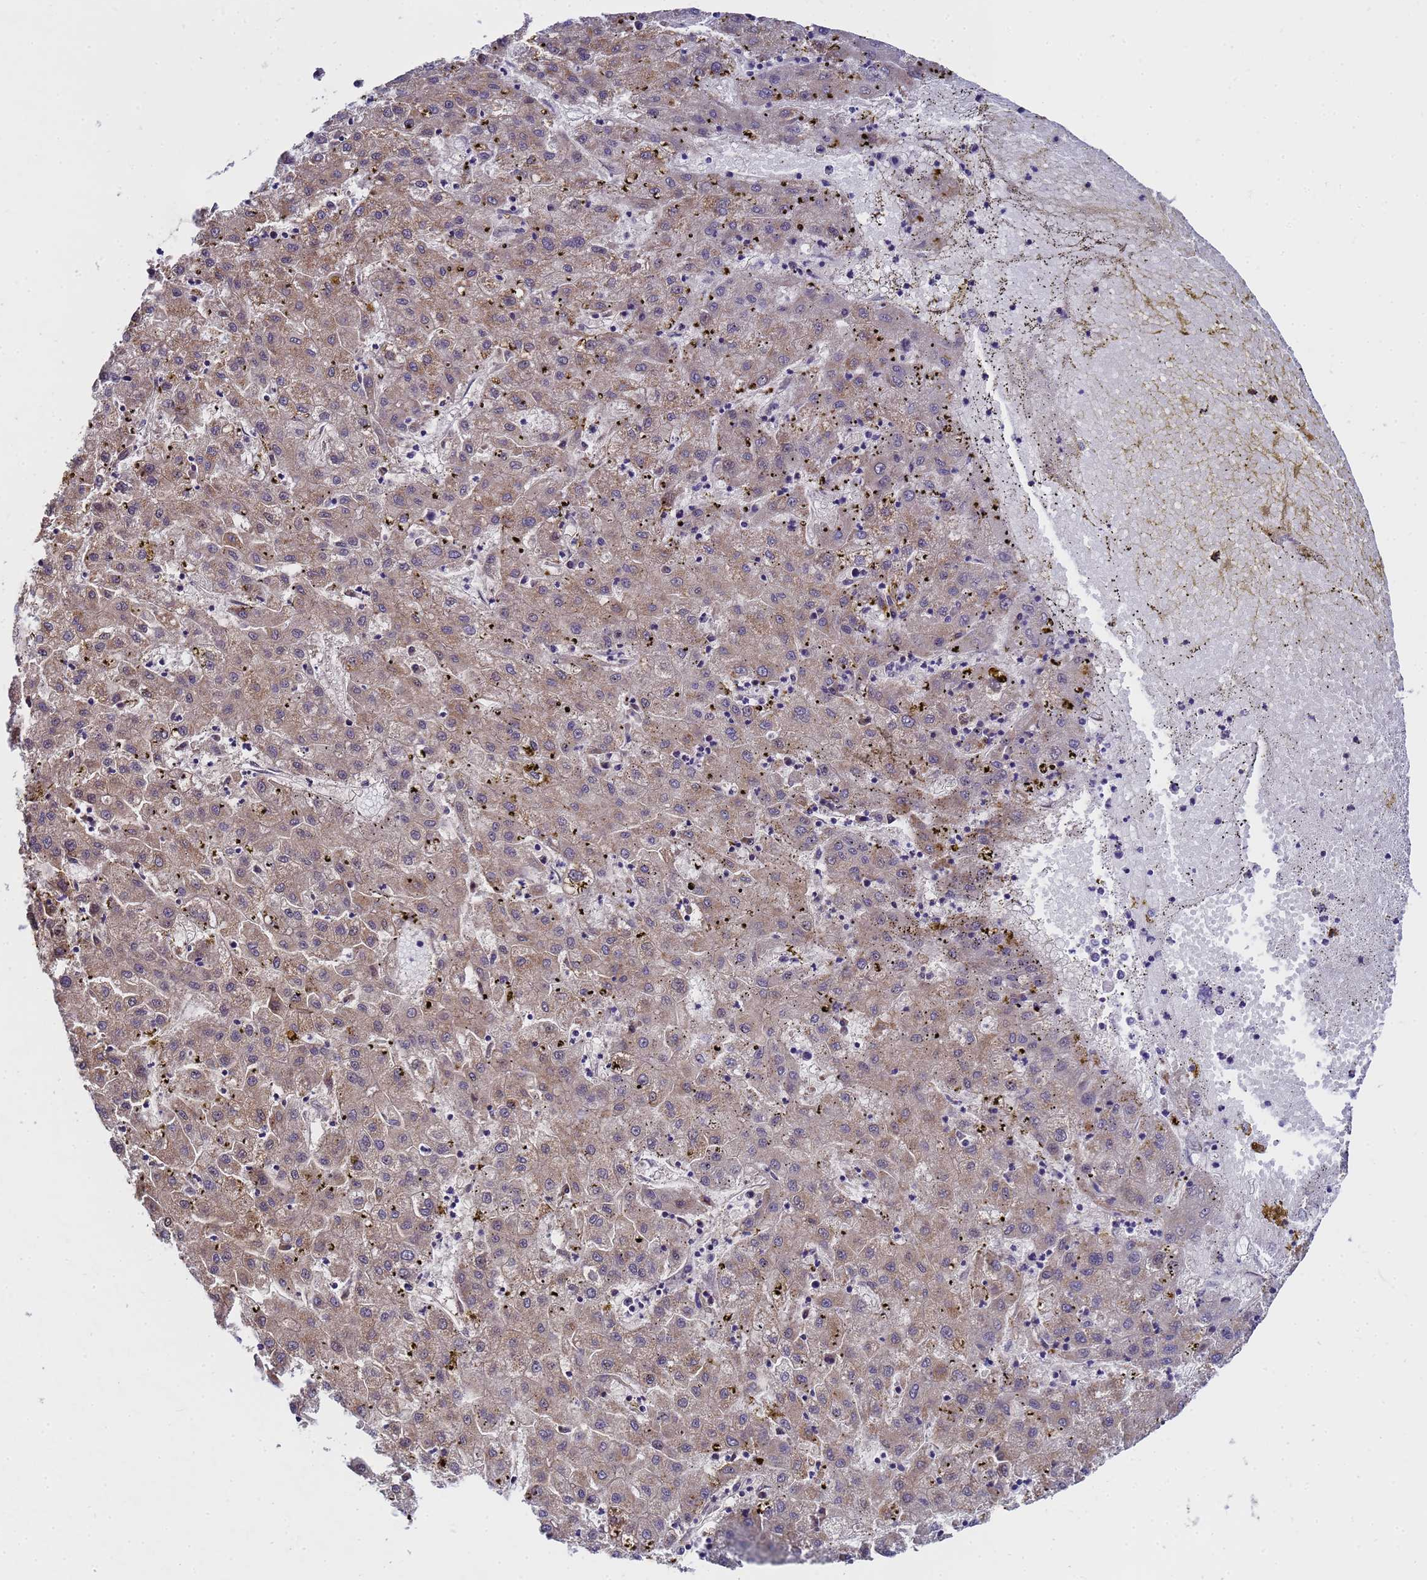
{"staining": {"intensity": "weak", "quantity": ">75%", "location": "cytoplasmic/membranous"}, "tissue": "liver cancer", "cell_type": "Tumor cells", "image_type": "cancer", "snomed": [{"axis": "morphology", "description": "Carcinoma, Hepatocellular, NOS"}, {"axis": "topography", "description": "Liver"}], "caption": "An IHC image of tumor tissue is shown. Protein staining in brown labels weak cytoplasmic/membranous positivity in liver cancer within tumor cells.", "gene": "ANAPC13", "patient": {"sex": "male", "age": 72}}